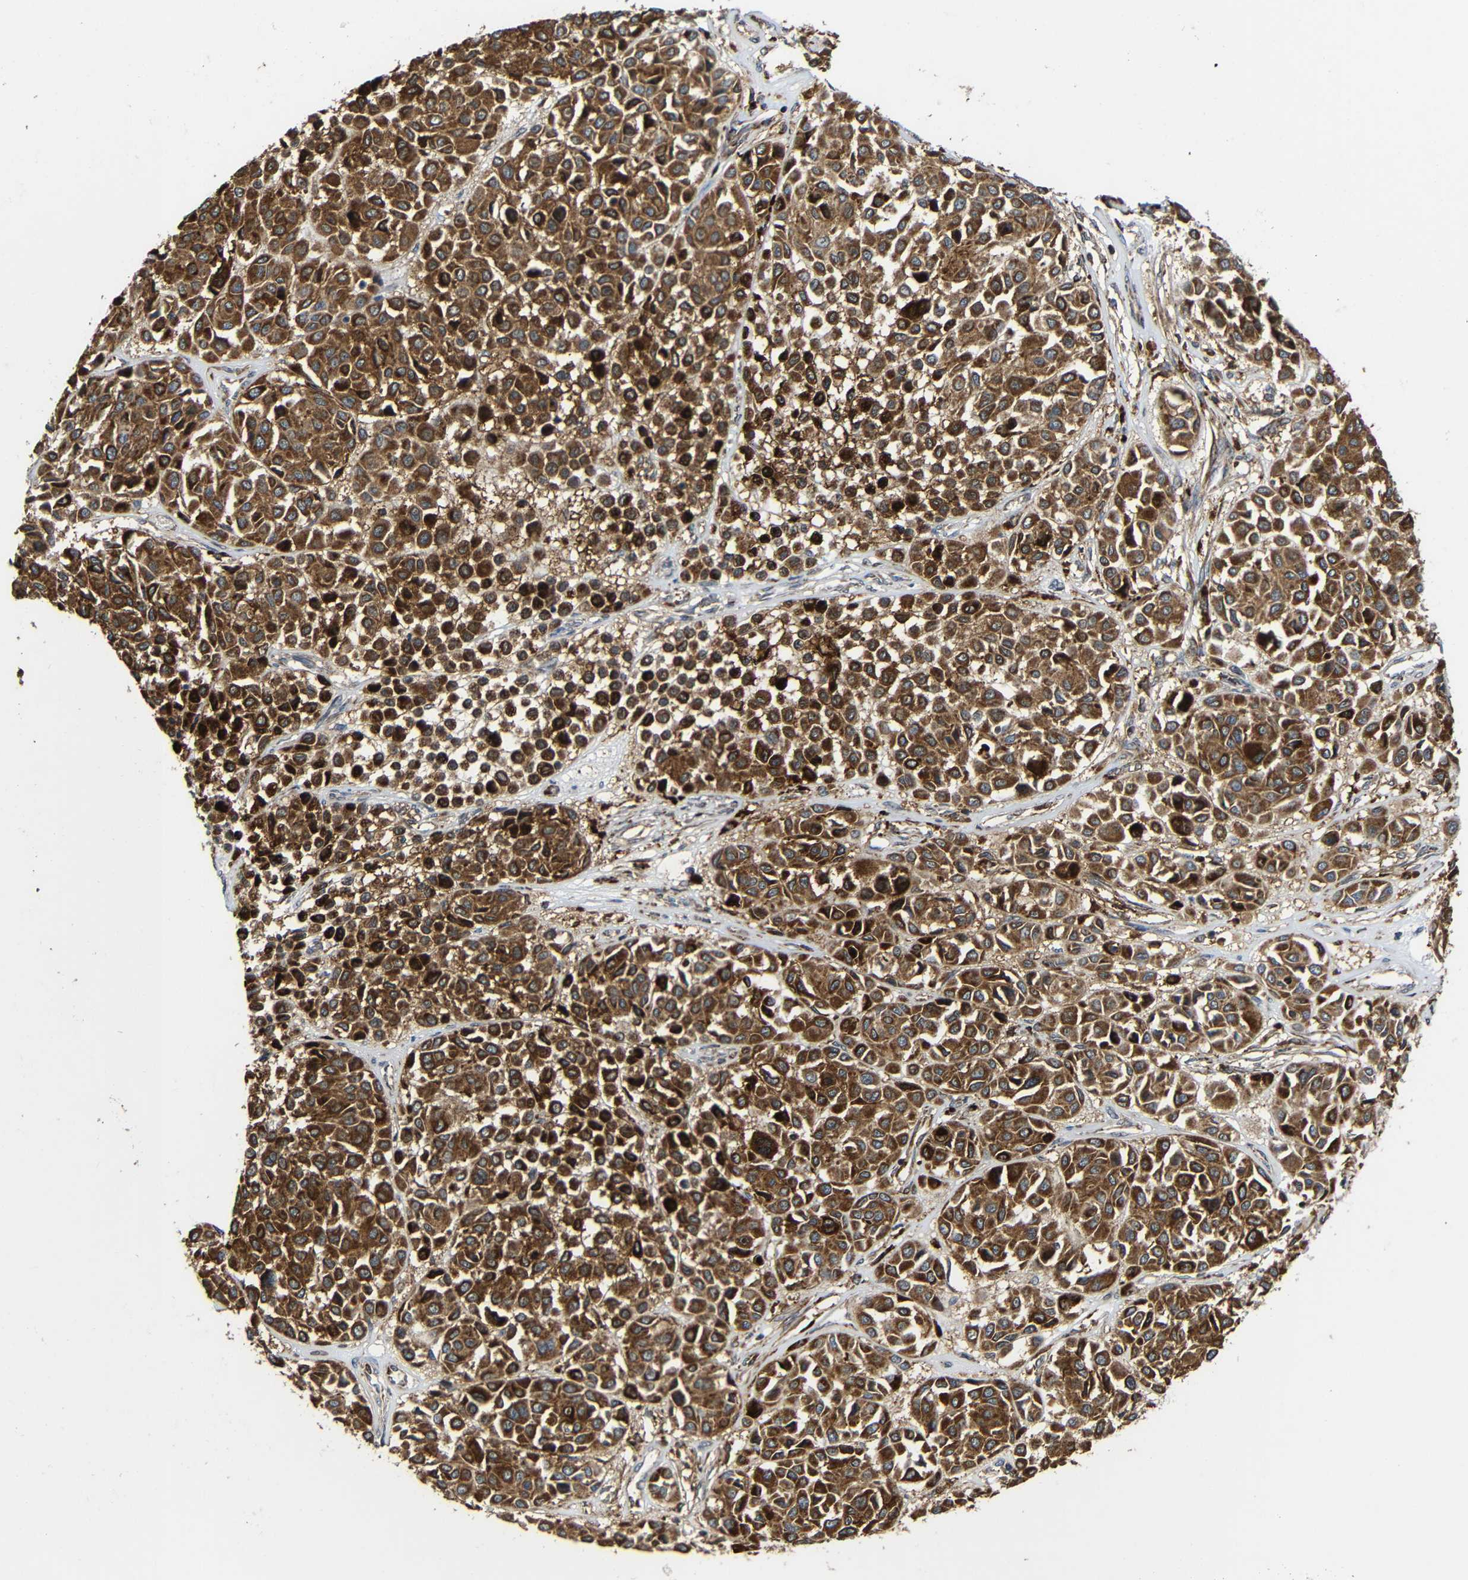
{"staining": {"intensity": "moderate", "quantity": ">75%", "location": "cytoplasmic/membranous"}, "tissue": "melanoma", "cell_type": "Tumor cells", "image_type": "cancer", "snomed": [{"axis": "morphology", "description": "Malignant melanoma, Metastatic site"}, {"axis": "topography", "description": "Soft tissue"}], "caption": "About >75% of tumor cells in human malignant melanoma (metastatic site) show moderate cytoplasmic/membranous protein positivity as visualized by brown immunohistochemical staining.", "gene": "C1GALT1", "patient": {"sex": "male", "age": 41}}